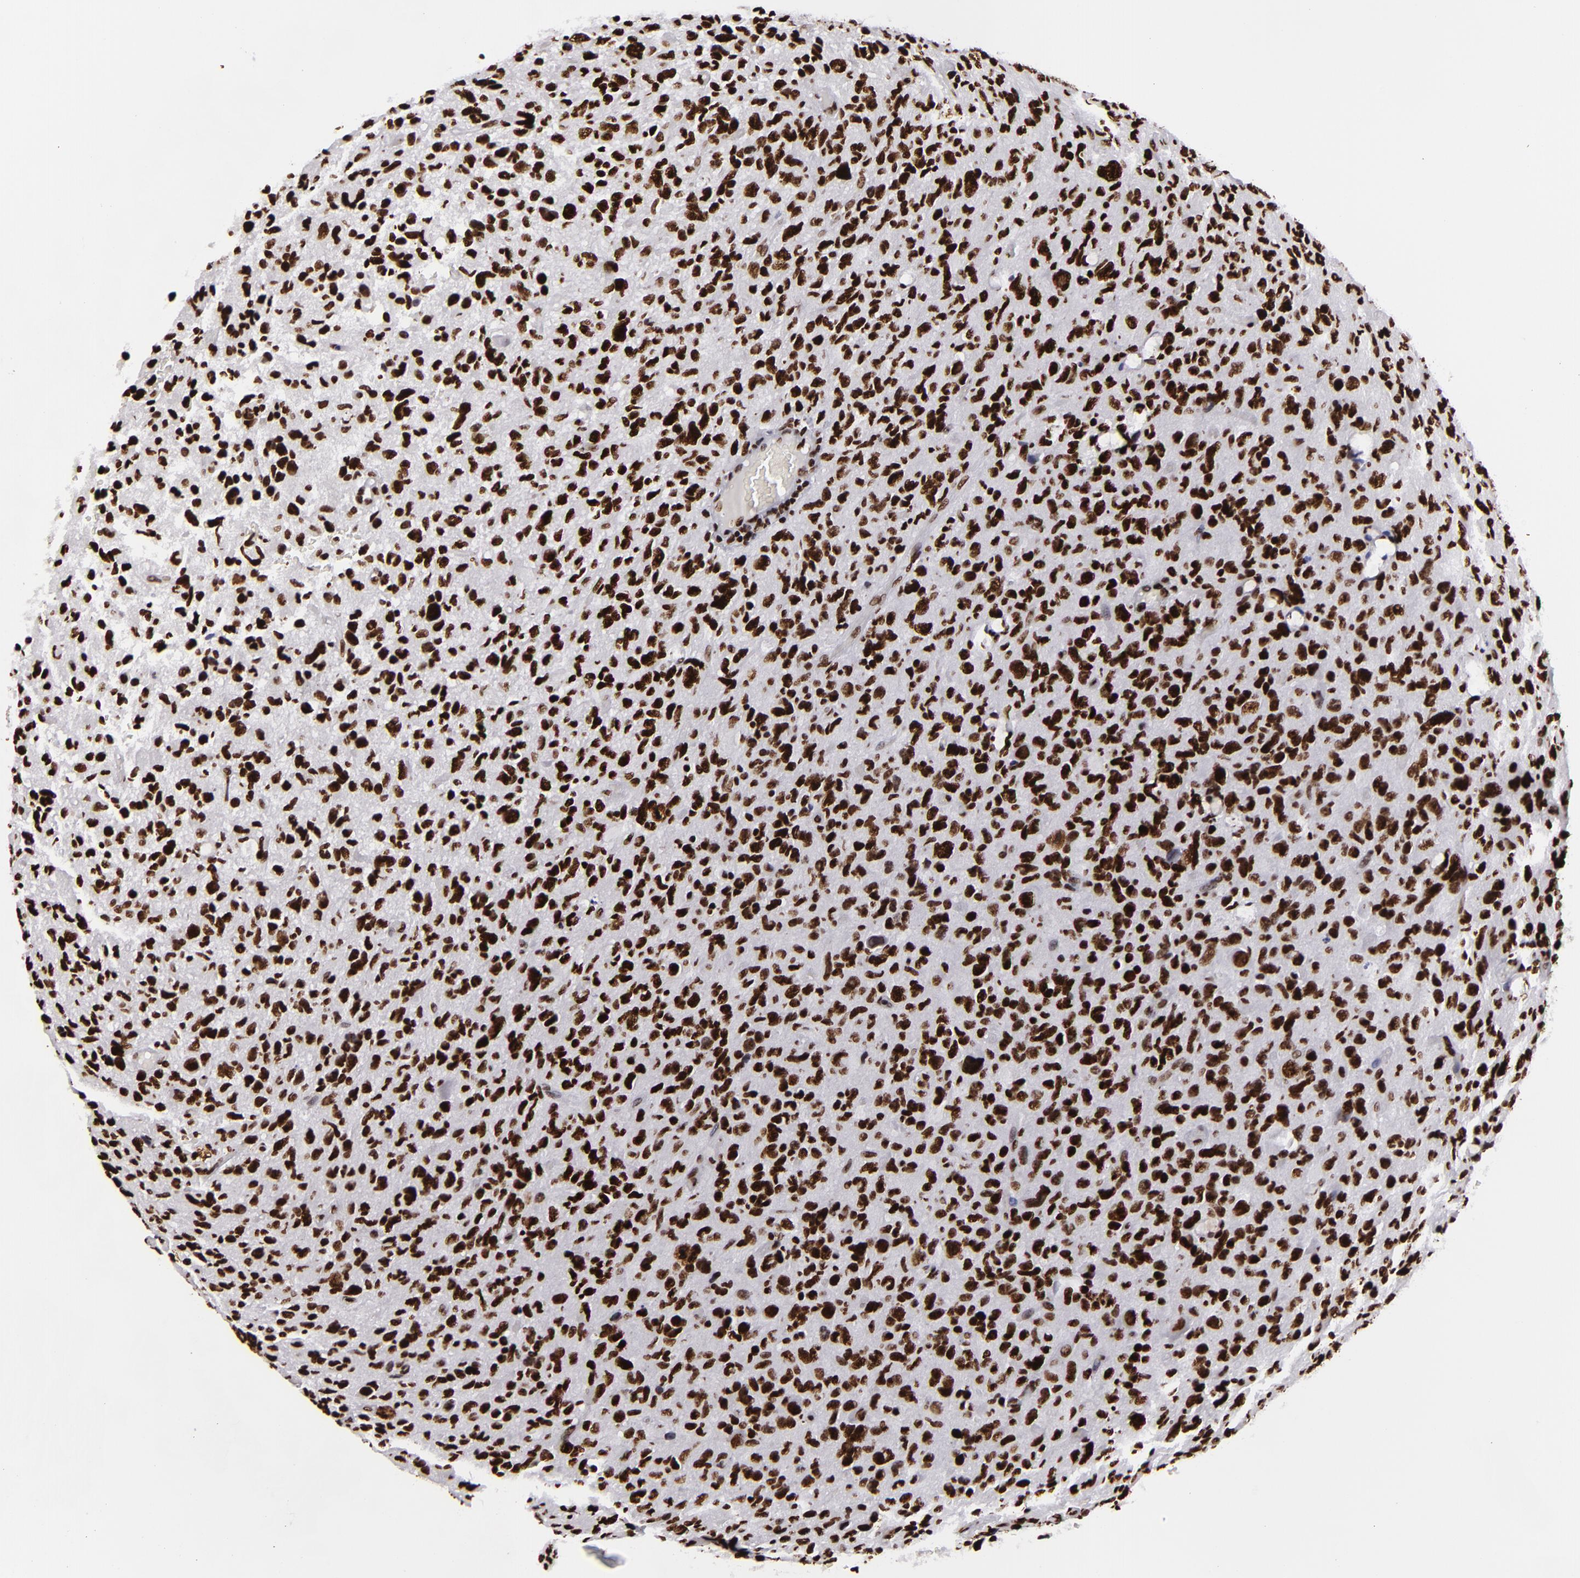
{"staining": {"intensity": "strong", "quantity": ">75%", "location": "nuclear"}, "tissue": "glioma", "cell_type": "Tumor cells", "image_type": "cancer", "snomed": [{"axis": "morphology", "description": "Glioma, malignant, High grade"}, {"axis": "topography", "description": "Brain"}], "caption": "Brown immunohistochemical staining in human malignant glioma (high-grade) shows strong nuclear positivity in about >75% of tumor cells. (DAB (3,3'-diaminobenzidine) IHC with brightfield microscopy, high magnification).", "gene": "SAFB", "patient": {"sex": "female", "age": 60}}